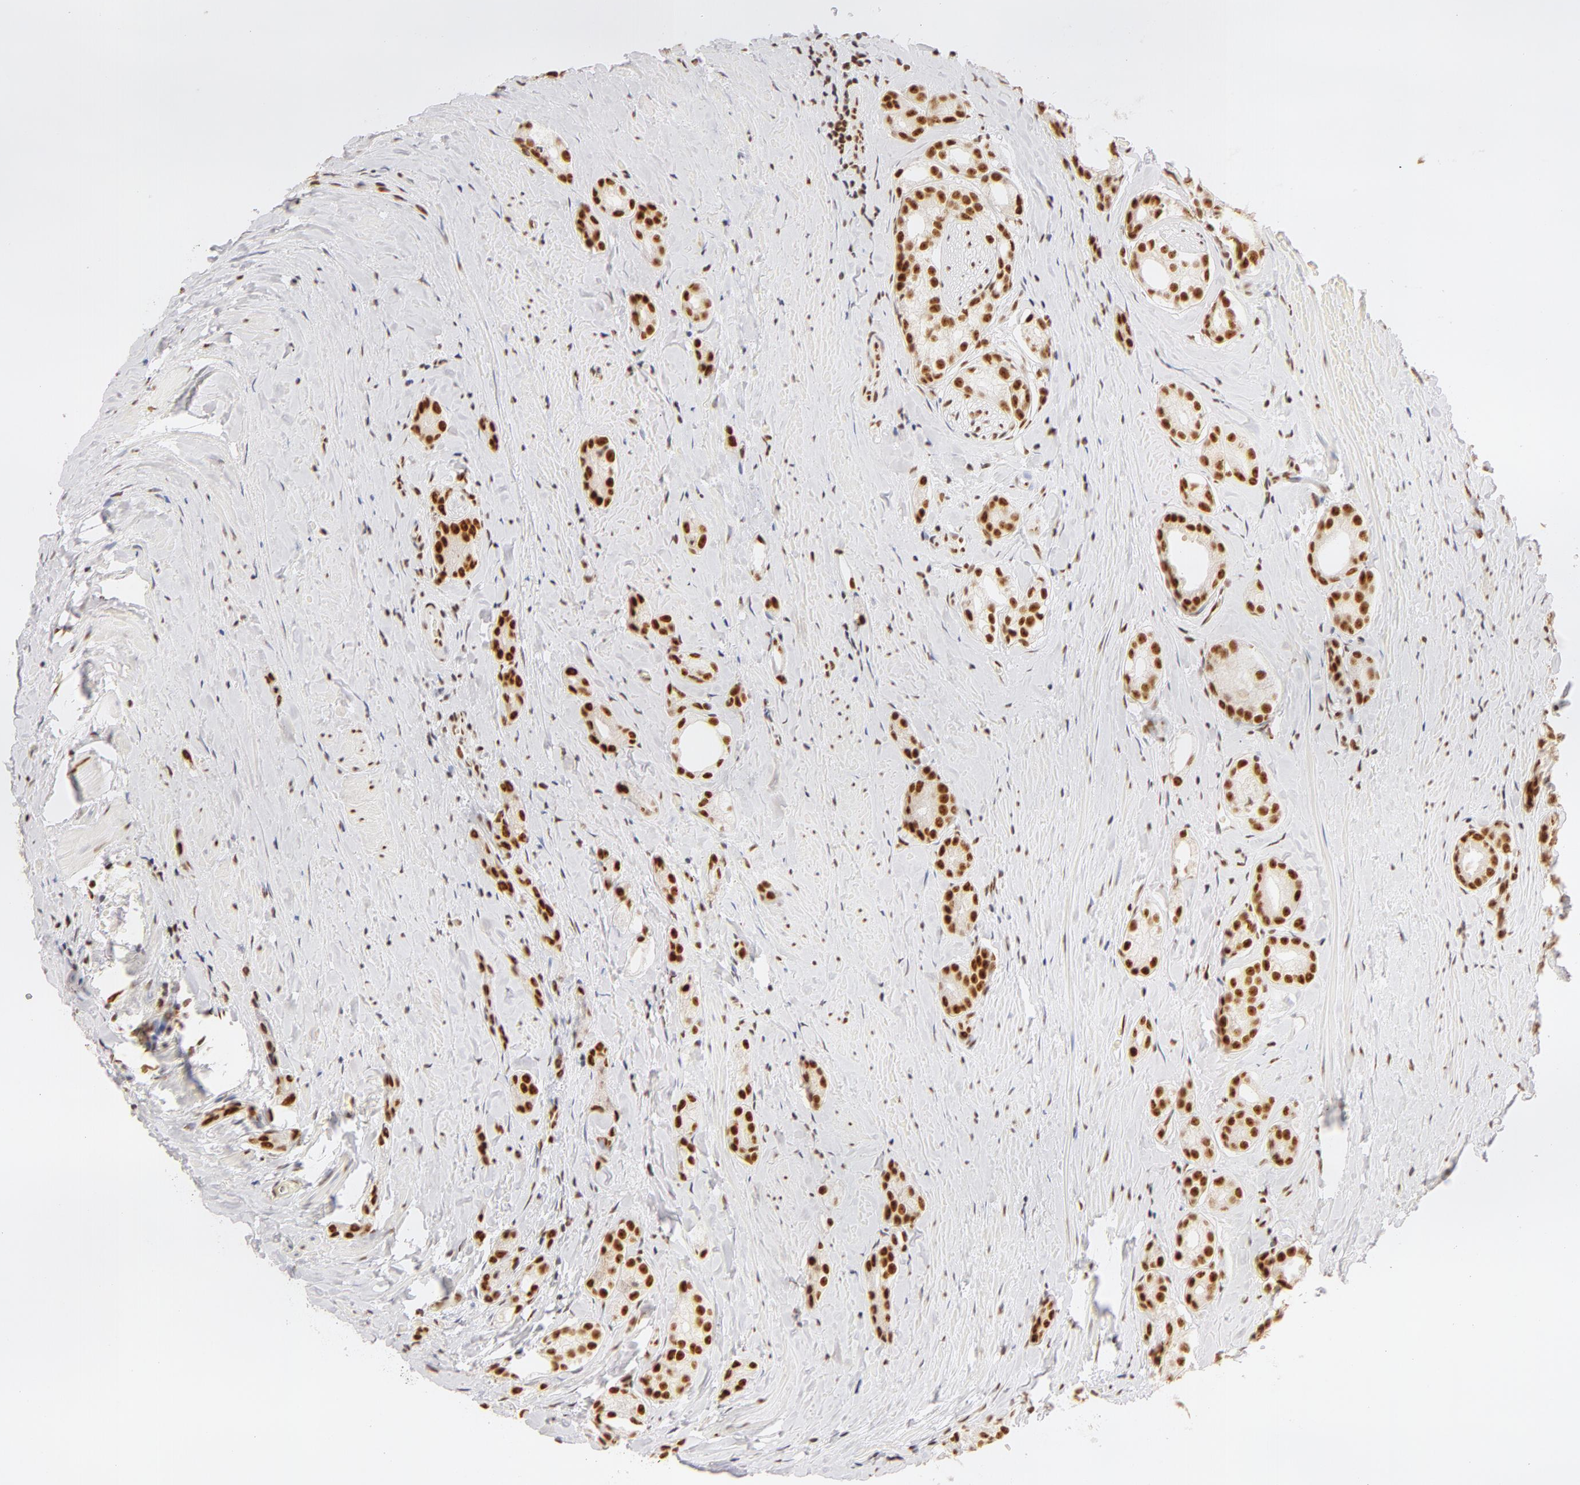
{"staining": {"intensity": "moderate", "quantity": ">75%", "location": "nuclear"}, "tissue": "prostate cancer", "cell_type": "Tumor cells", "image_type": "cancer", "snomed": [{"axis": "morphology", "description": "Adenocarcinoma, Medium grade"}, {"axis": "topography", "description": "Prostate"}], "caption": "The micrograph reveals staining of prostate adenocarcinoma (medium-grade), revealing moderate nuclear protein expression (brown color) within tumor cells.", "gene": "RBM39", "patient": {"sex": "male", "age": 59}}